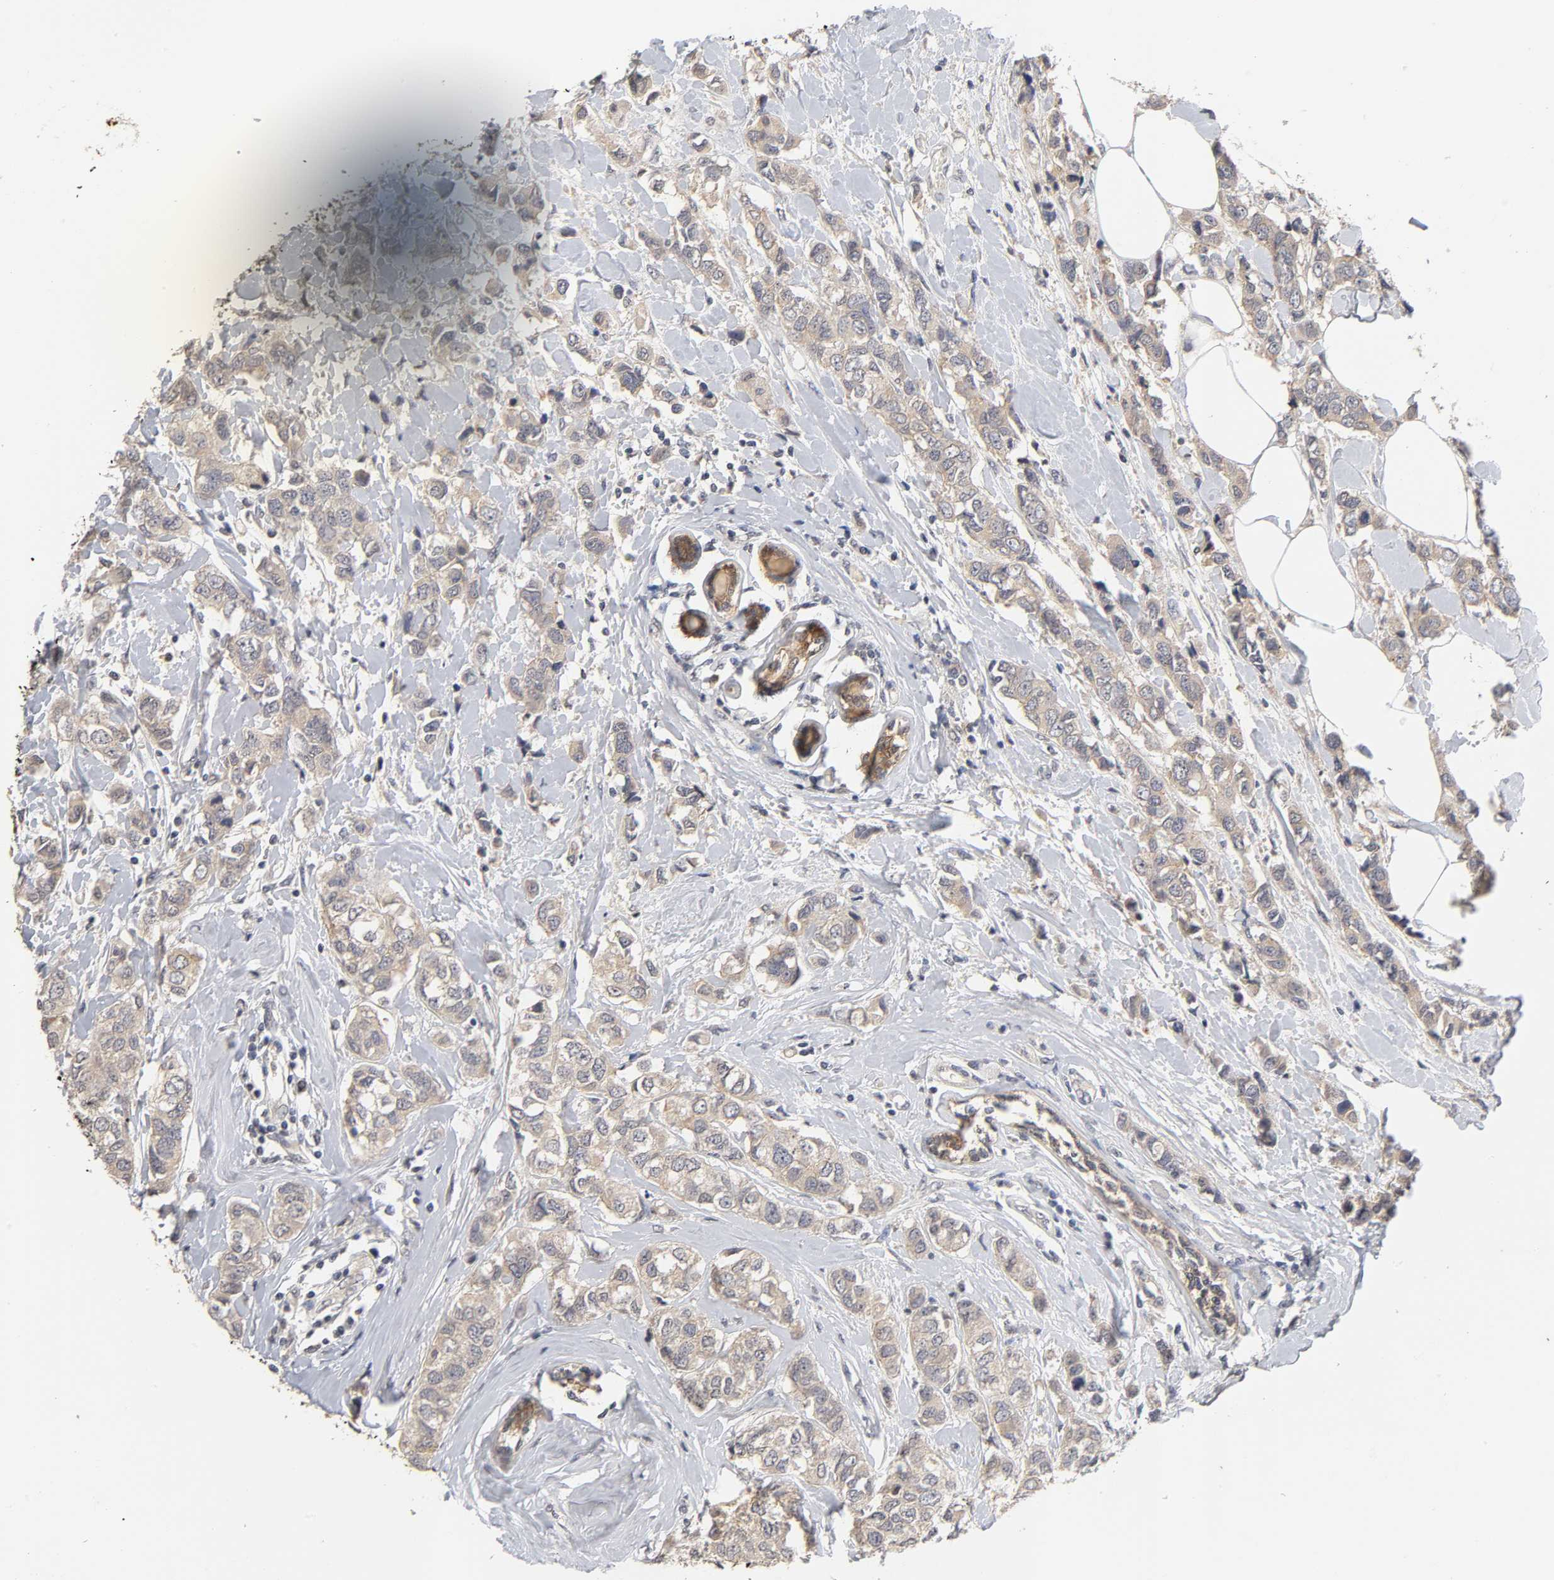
{"staining": {"intensity": "weak", "quantity": ">75%", "location": "cytoplasmic/membranous"}, "tissue": "breast cancer", "cell_type": "Tumor cells", "image_type": "cancer", "snomed": [{"axis": "morphology", "description": "Duct carcinoma"}, {"axis": "topography", "description": "Breast"}], "caption": "Breast cancer (intraductal carcinoma) was stained to show a protein in brown. There is low levels of weak cytoplasmic/membranous expression in approximately >75% of tumor cells. The staining was performed using DAB (3,3'-diaminobenzidine) to visualize the protein expression in brown, while the nuclei were stained in blue with hematoxylin (Magnification: 20x).", "gene": "CXADR", "patient": {"sex": "female", "age": 50}}